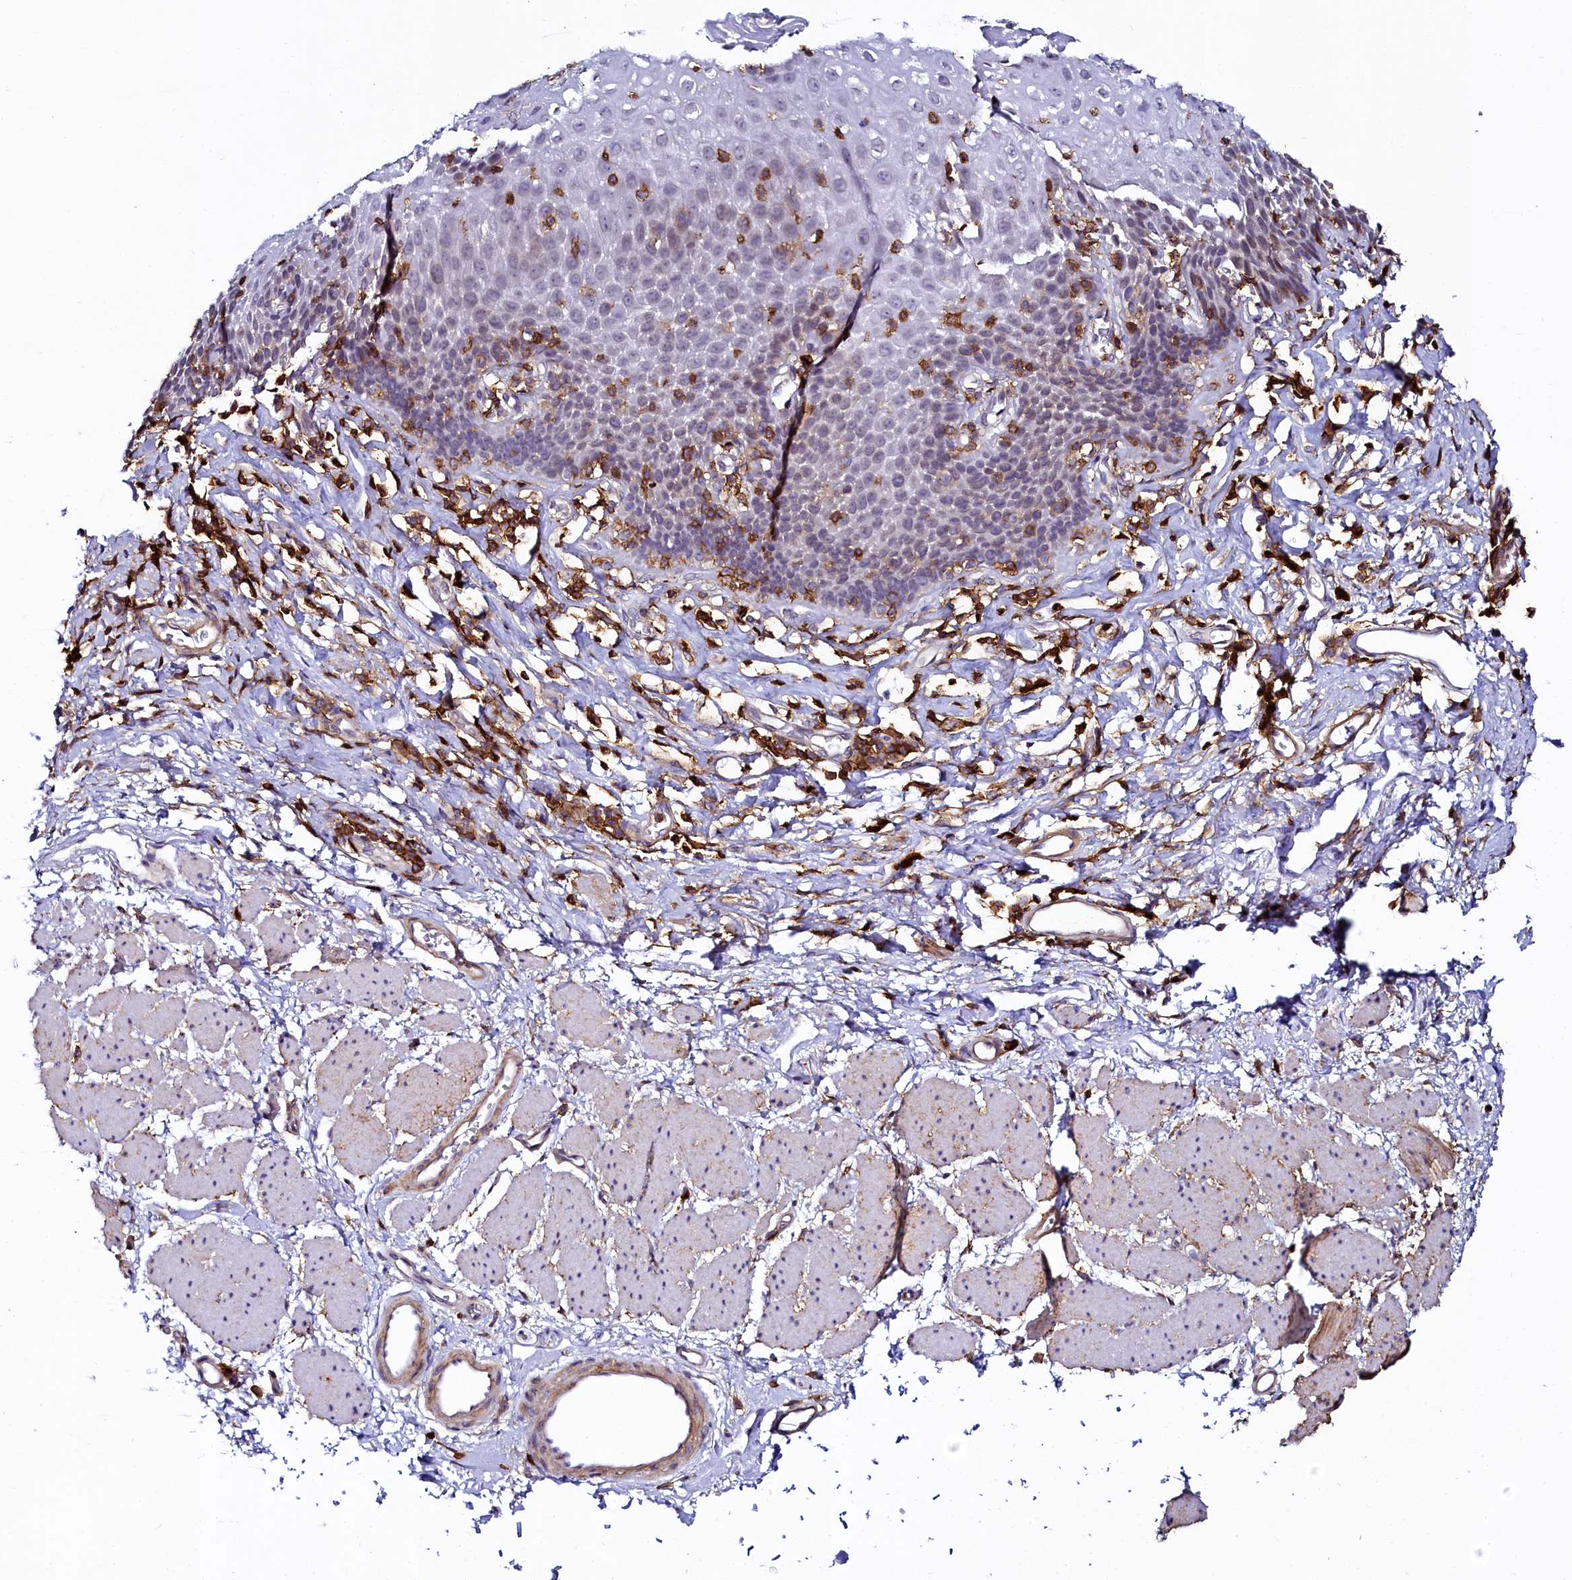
{"staining": {"intensity": "weak", "quantity": "<25%", "location": "nuclear"}, "tissue": "esophagus", "cell_type": "Squamous epithelial cells", "image_type": "normal", "snomed": [{"axis": "morphology", "description": "Normal tissue, NOS"}, {"axis": "topography", "description": "Esophagus"}], "caption": "Photomicrograph shows no significant protein staining in squamous epithelial cells of unremarkable esophagus.", "gene": "AAAS", "patient": {"sex": "female", "age": 61}}